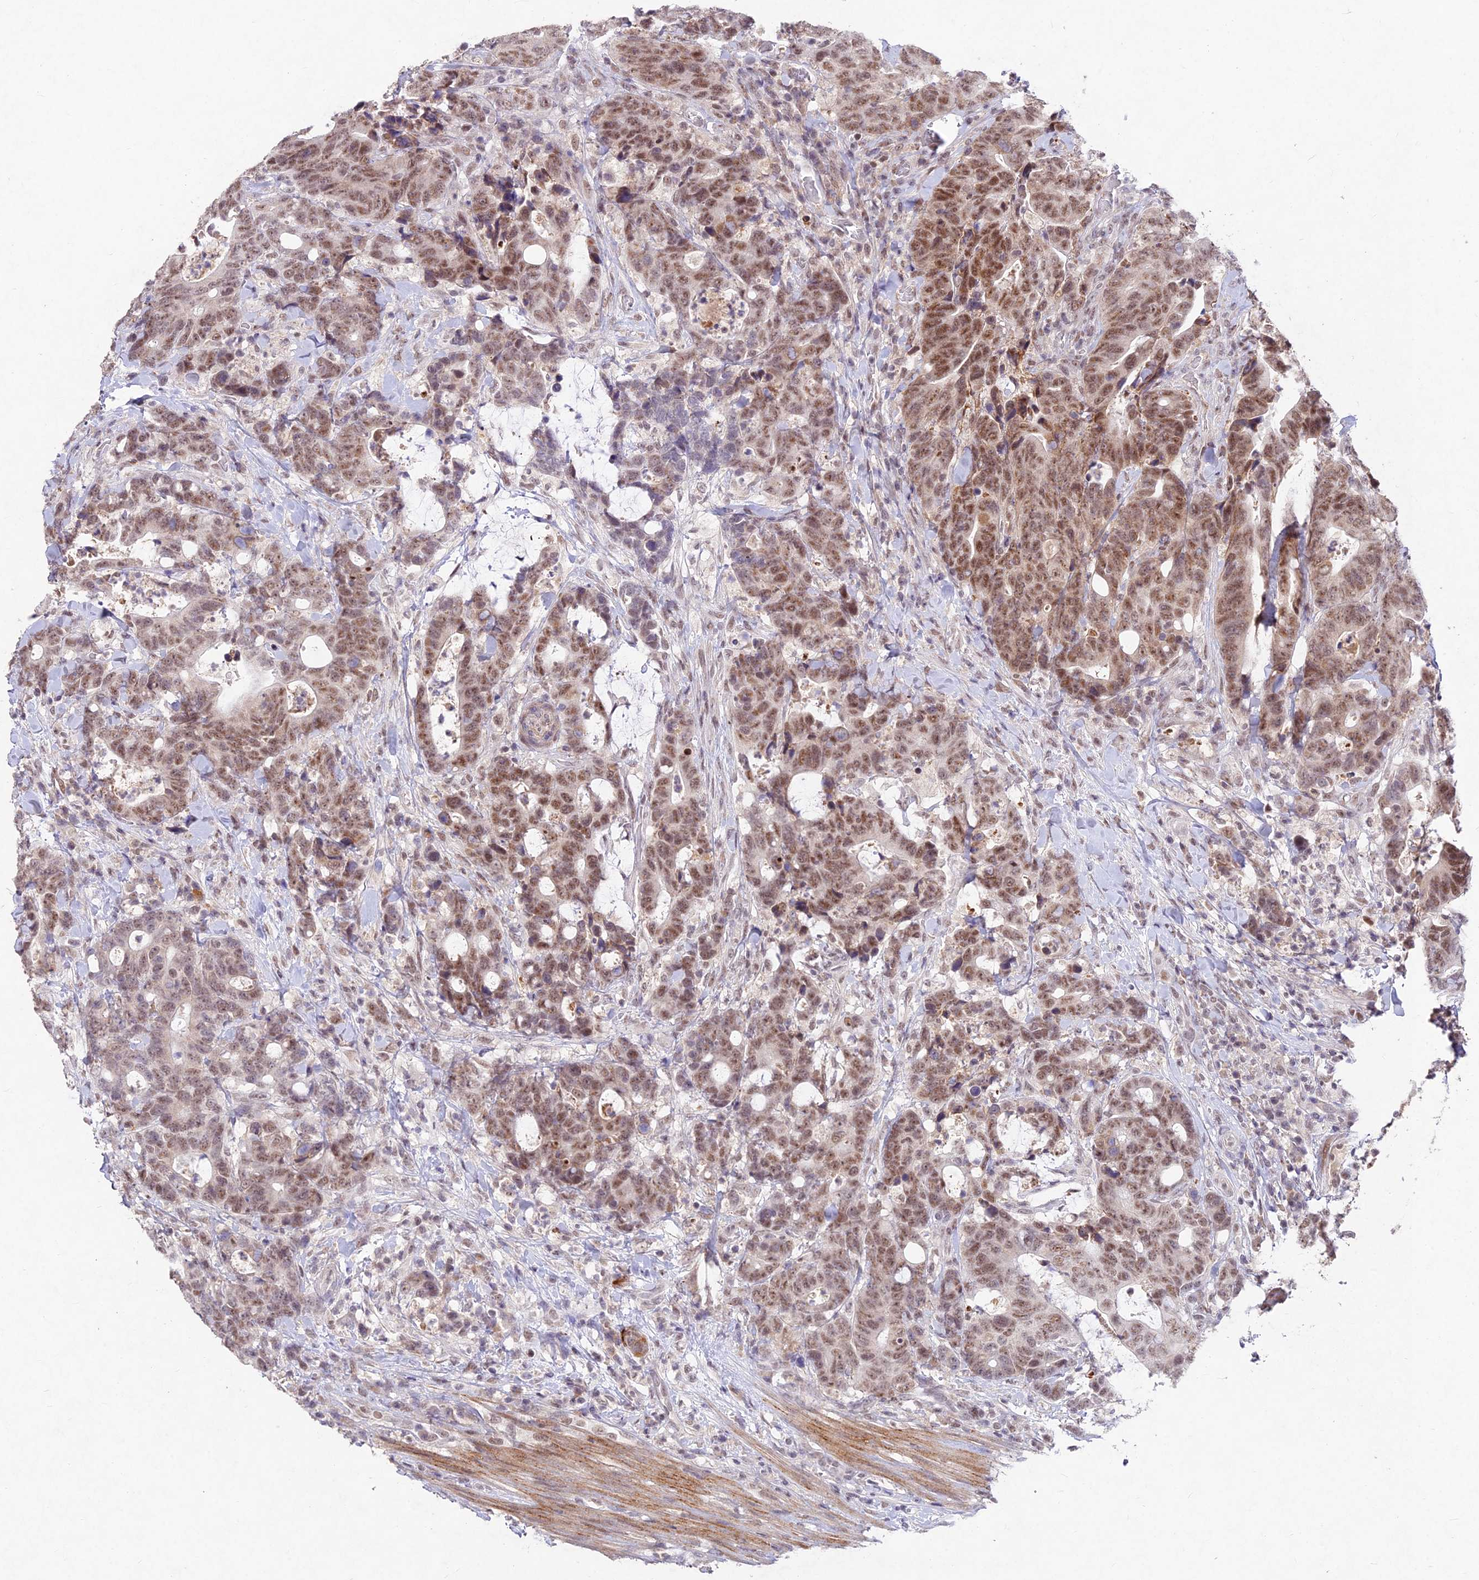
{"staining": {"intensity": "moderate", "quantity": ">75%", "location": "nuclear"}, "tissue": "colorectal cancer", "cell_type": "Tumor cells", "image_type": "cancer", "snomed": [{"axis": "morphology", "description": "Adenocarcinoma, NOS"}, {"axis": "topography", "description": "Colon"}], "caption": "The image demonstrates a brown stain indicating the presence of a protein in the nuclear of tumor cells in colorectal cancer (adenocarcinoma).", "gene": "RAVER1", "patient": {"sex": "female", "age": 82}}